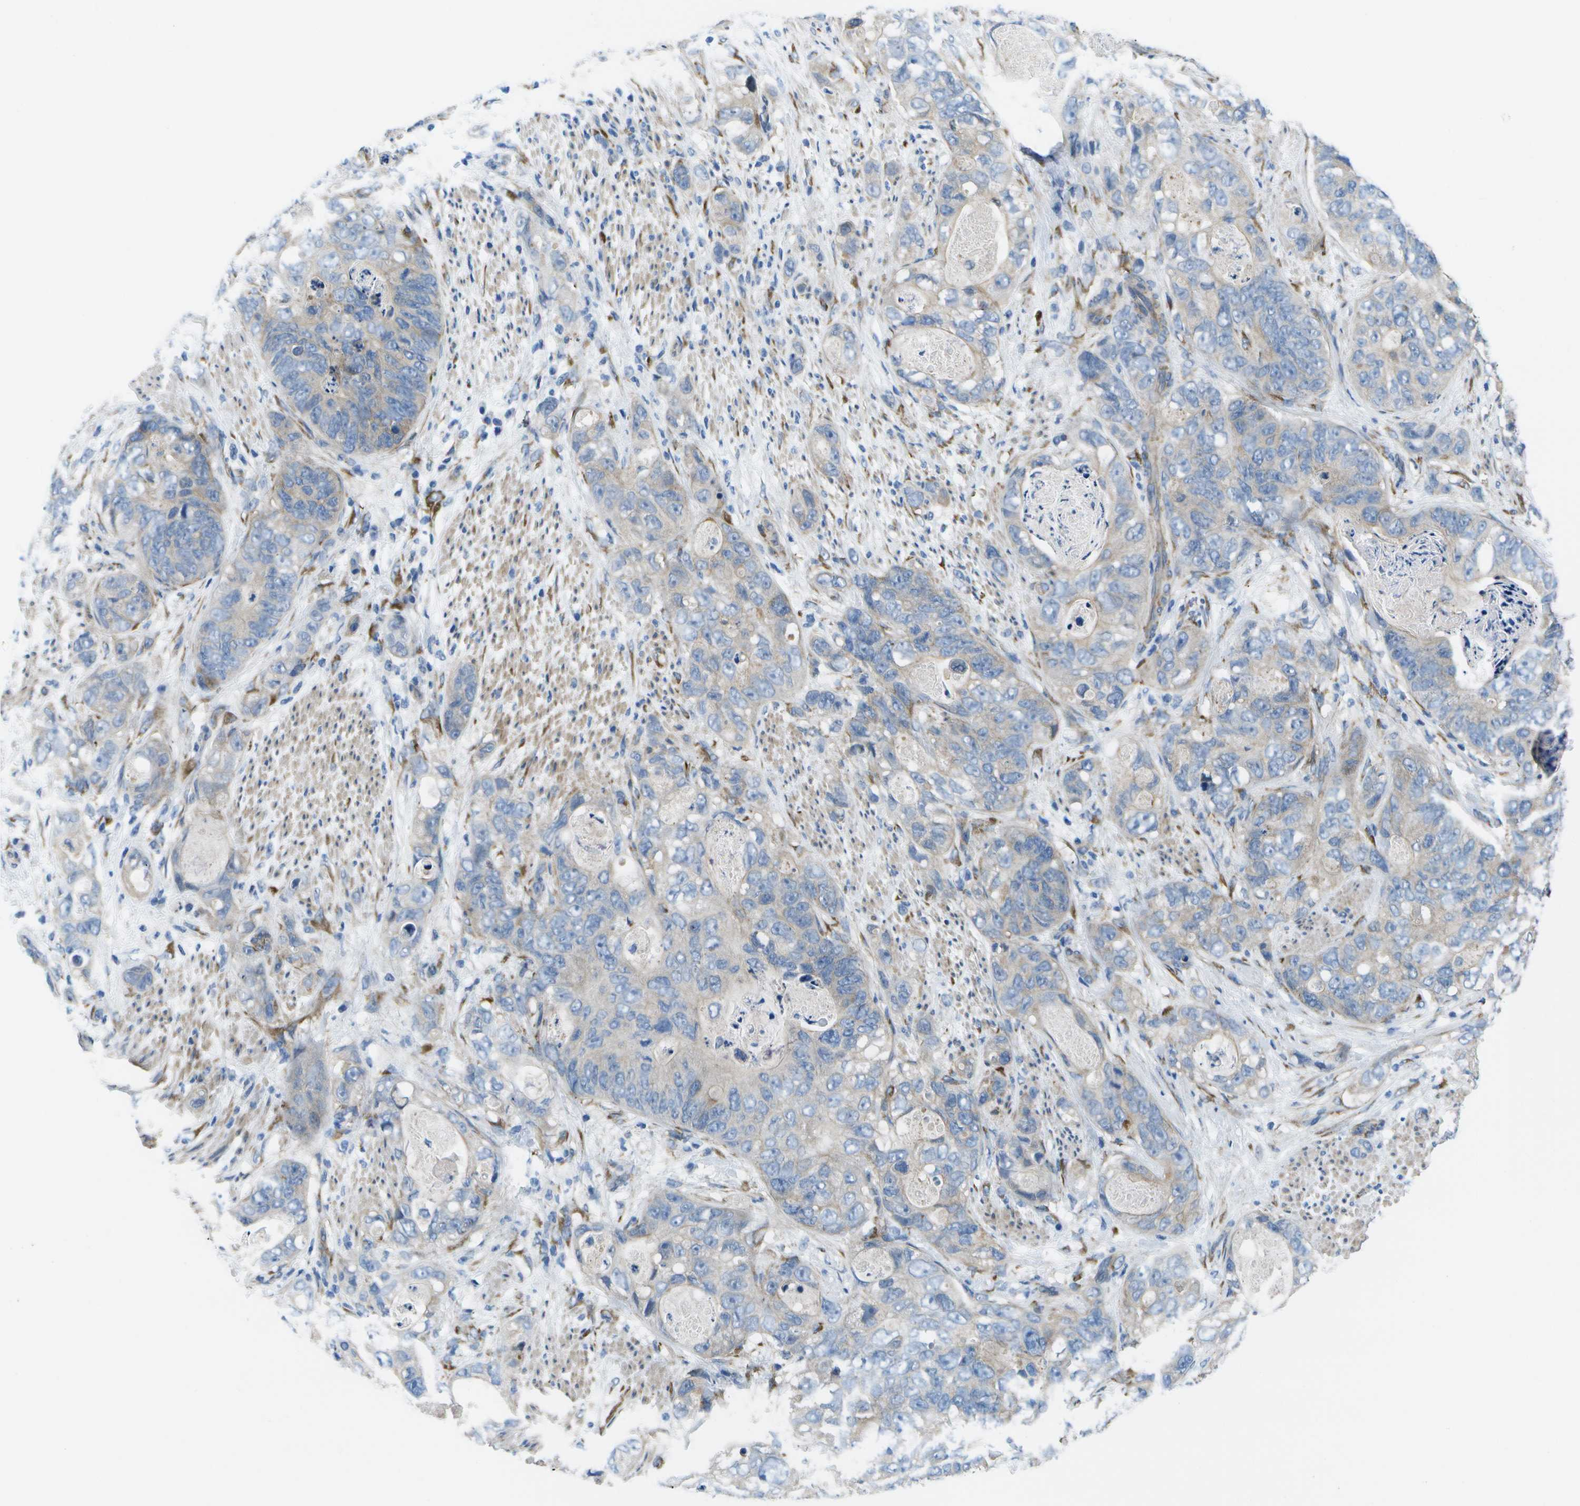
{"staining": {"intensity": "weak", "quantity": "<25%", "location": "cytoplasmic/membranous"}, "tissue": "stomach cancer", "cell_type": "Tumor cells", "image_type": "cancer", "snomed": [{"axis": "morphology", "description": "Adenocarcinoma, NOS"}, {"axis": "topography", "description": "Stomach"}], "caption": "Immunohistochemistry (IHC) image of adenocarcinoma (stomach) stained for a protein (brown), which displays no expression in tumor cells.", "gene": "P3H1", "patient": {"sex": "female", "age": 89}}